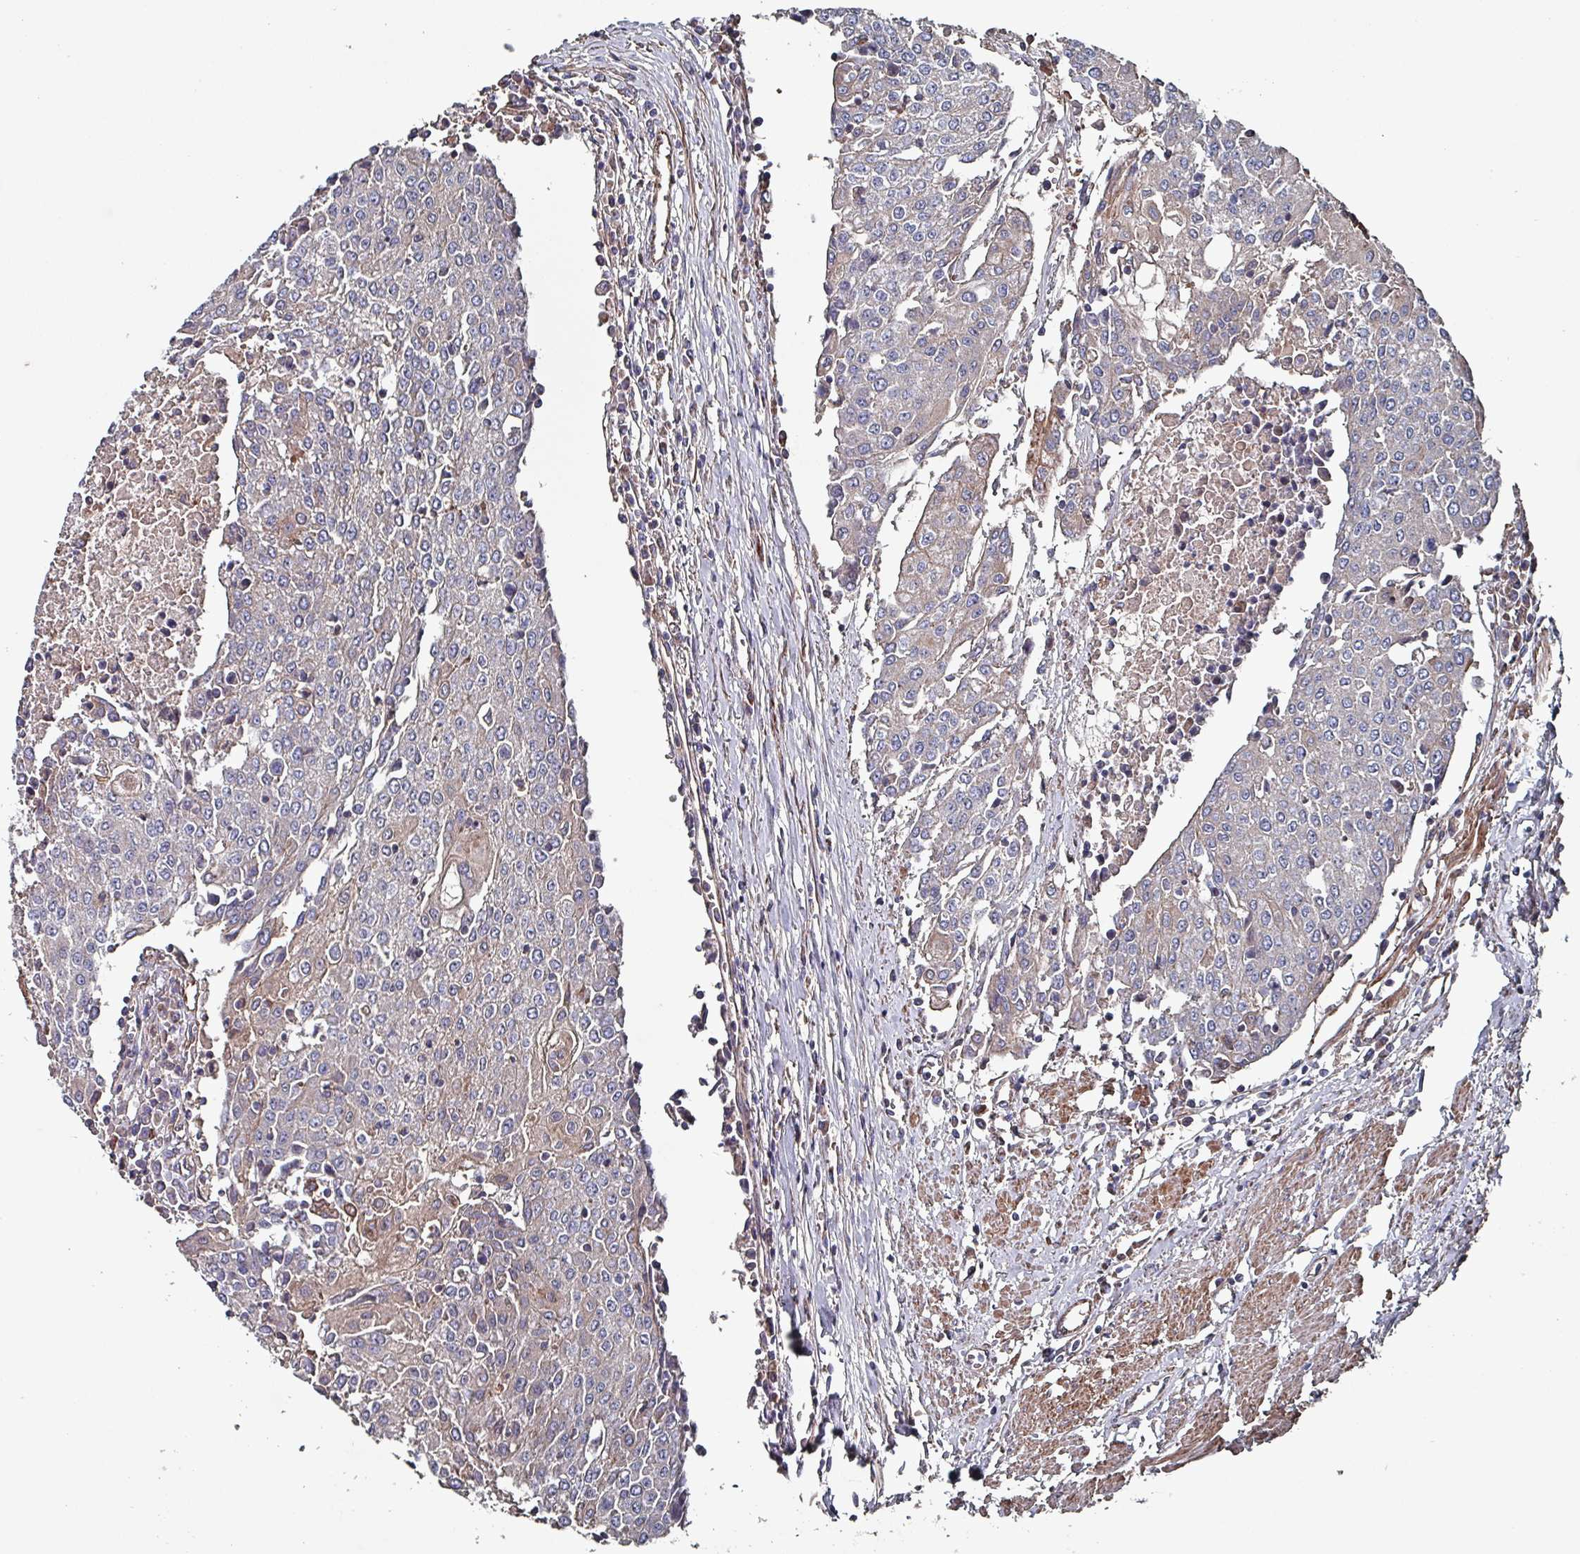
{"staining": {"intensity": "weak", "quantity": "<25%", "location": "cytoplasmic/membranous"}, "tissue": "urothelial cancer", "cell_type": "Tumor cells", "image_type": "cancer", "snomed": [{"axis": "morphology", "description": "Urothelial carcinoma, High grade"}, {"axis": "topography", "description": "Urinary bladder"}], "caption": "IHC micrograph of neoplastic tissue: human urothelial carcinoma (high-grade) stained with DAB (3,3'-diaminobenzidine) displays no significant protein expression in tumor cells.", "gene": "ANO10", "patient": {"sex": "female", "age": 85}}